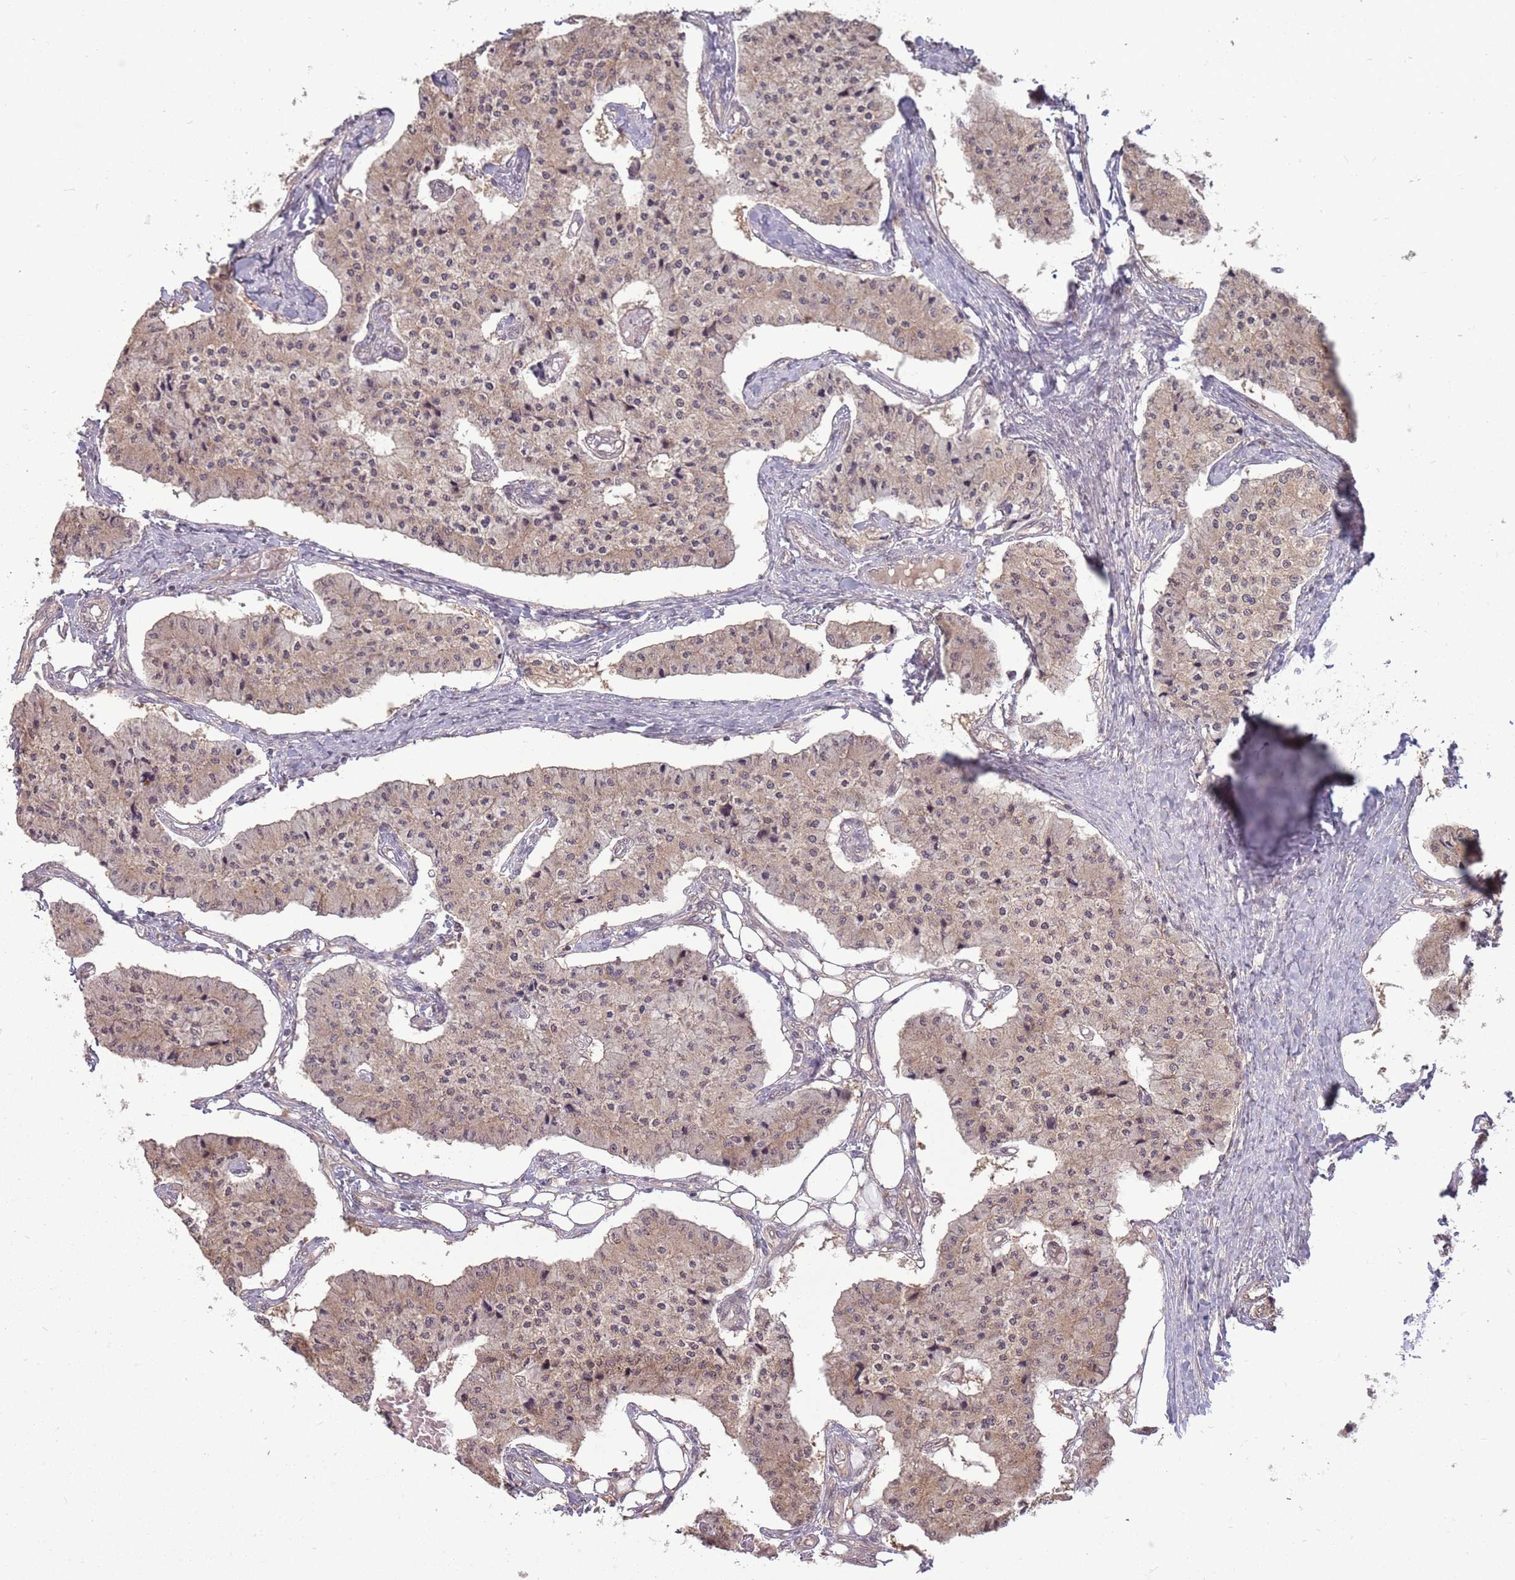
{"staining": {"intensity": "weak", "quantity": ">75%", "location": "cytoplasmic/membranous"}, "tissue": "carcinoid", "cell_type": "Tumor cells", "image_type": "cancer", "snomed": [{"axis": "morphology", "description": "Carcinoid, malignant, NOS"}, {"axis": "topography", "description": "Colon"}], "caption": "An image of carcinoid stained for a protein exhibits weak cytoplasmic/membranous brown staining in tumor cells.", "gene": "ADAMTS3", "patient": {"sex": "female", "age": 52}}